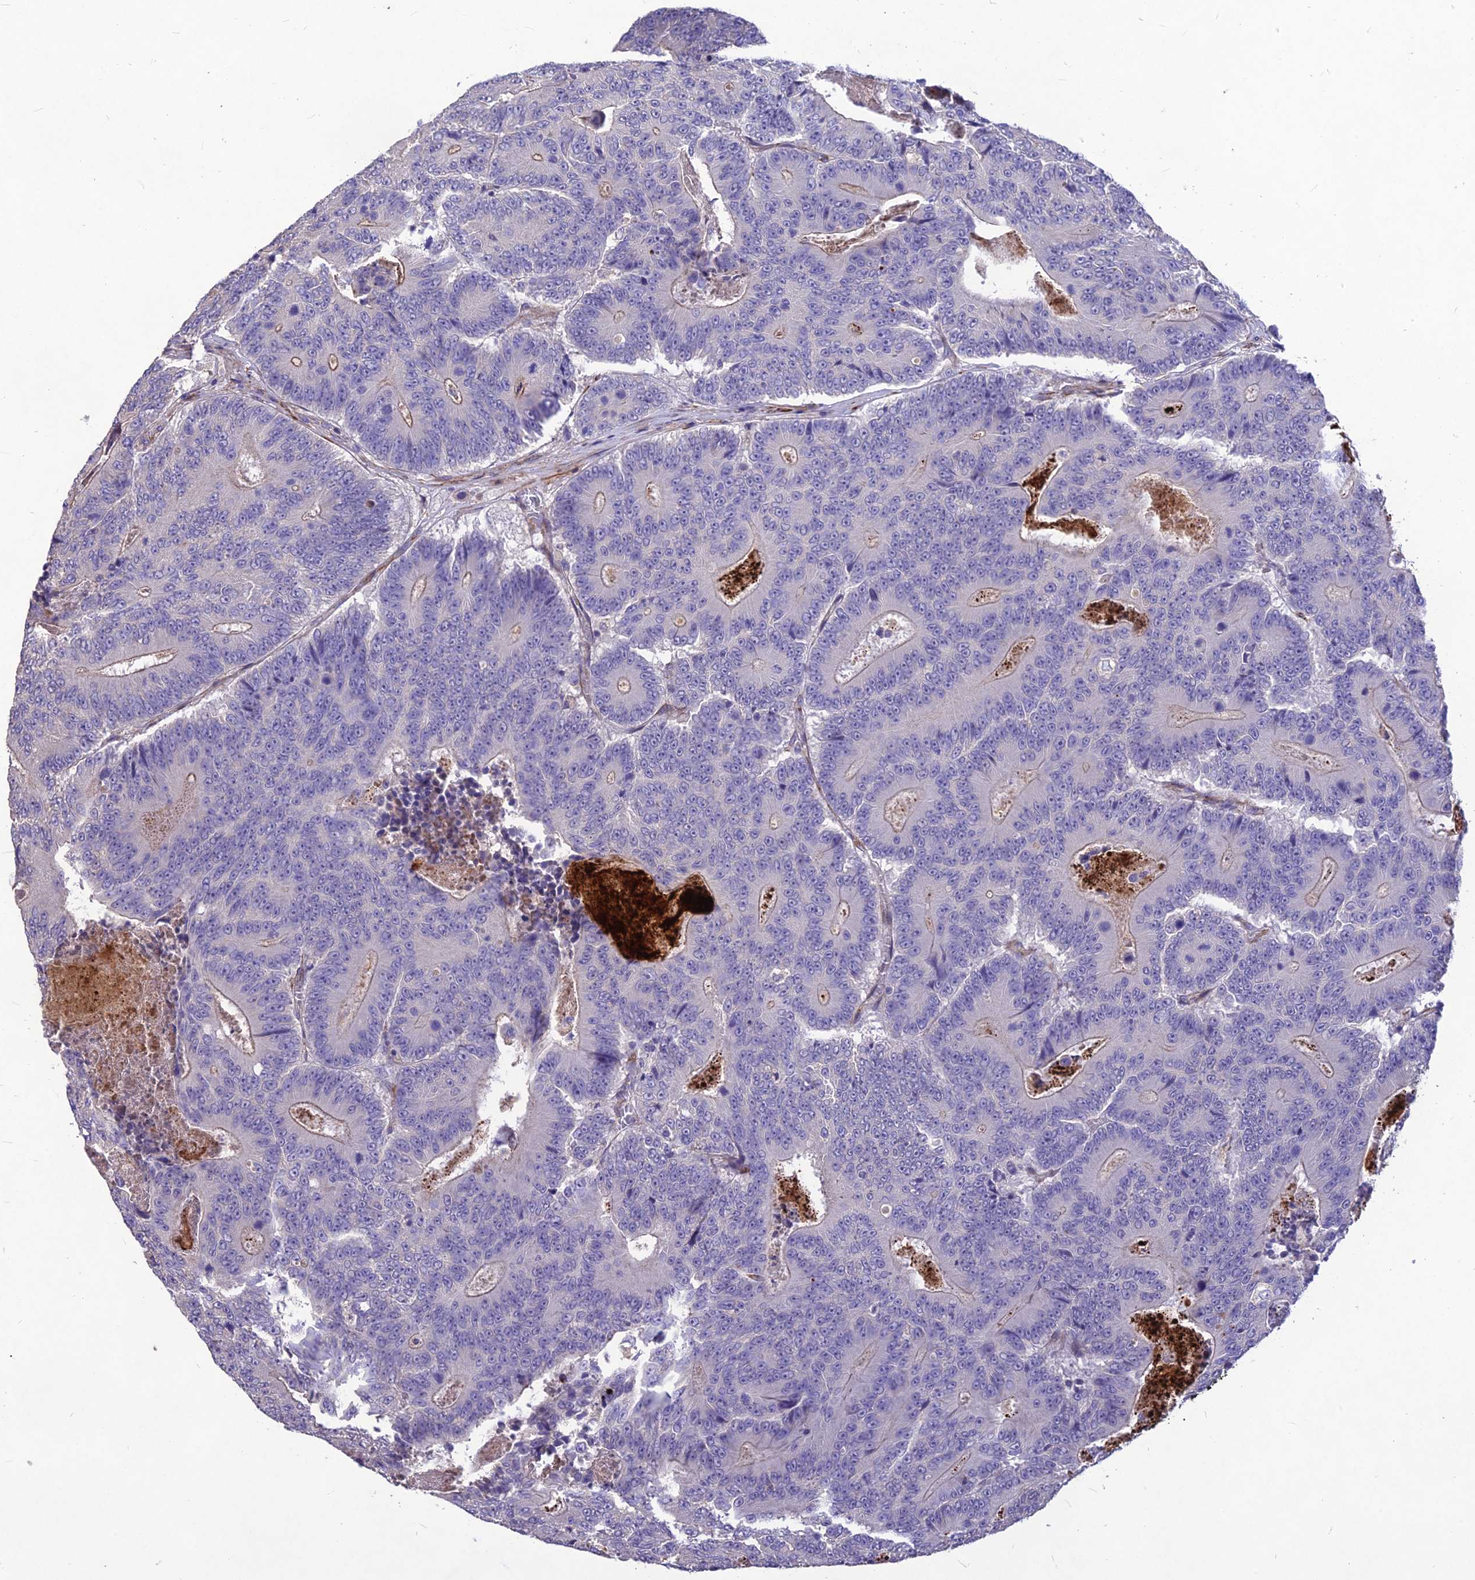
{"staining": {"intensity": "negative", "quantity": "none", "location": "none"}, "tissue": "colorectal cancer", "cell_type": "Tumor cells", "image_type": "cancer", "snomed": [{"axis": "morphology", "description": "Adenocarcinoma, NOS"}, {"axis": "topography", "description": "Colon"}], "caption": "This is an IHC image of human colorectal cancer. There is no positivity in tumor cells.", "gene": "CLUH", "patient": {"sex": "male", "age": 83}}